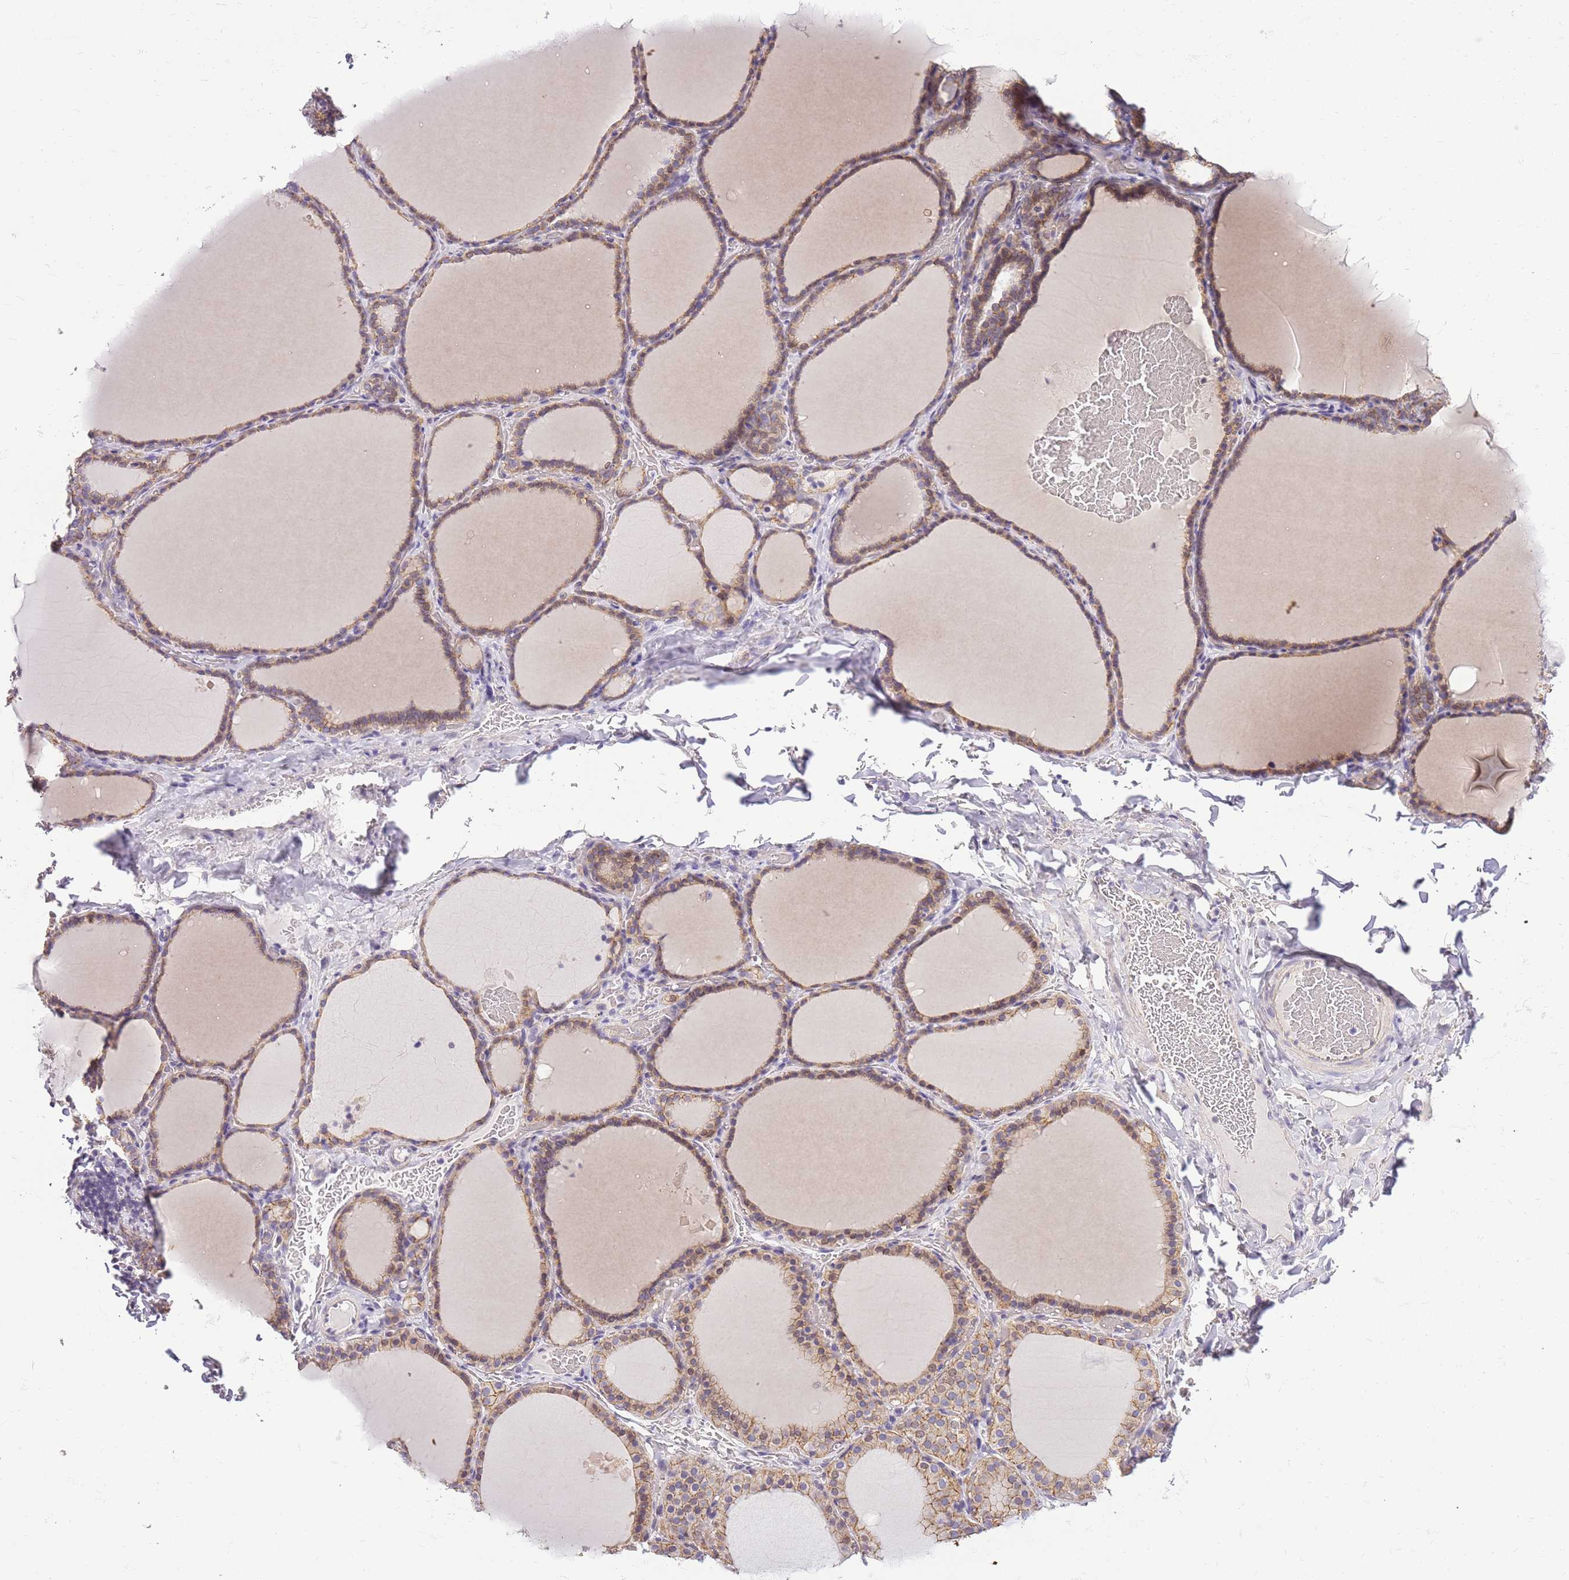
{"staining": {"intensity": "moderate", "quantity": ">75%", "location": "cytoplasmic/membranous"}, "tissue": "thyroid gland", "cell_type": "Glandular cells", "image_type": "normal", "snomed": [{"axis": "morphology", "description": "Normal tissue, NOS"}, {"axis": "topography", "description": "Thyroid gland"}], "caption": "Immunohistochemical staining of benign human thyroid gland reveals >75% levels of moderate cytoplasmic/membranous protein expression in approximately >75% of glandular cells.", "gene": "CLBA1", "patient": {"sex": "female", "age": 39}}